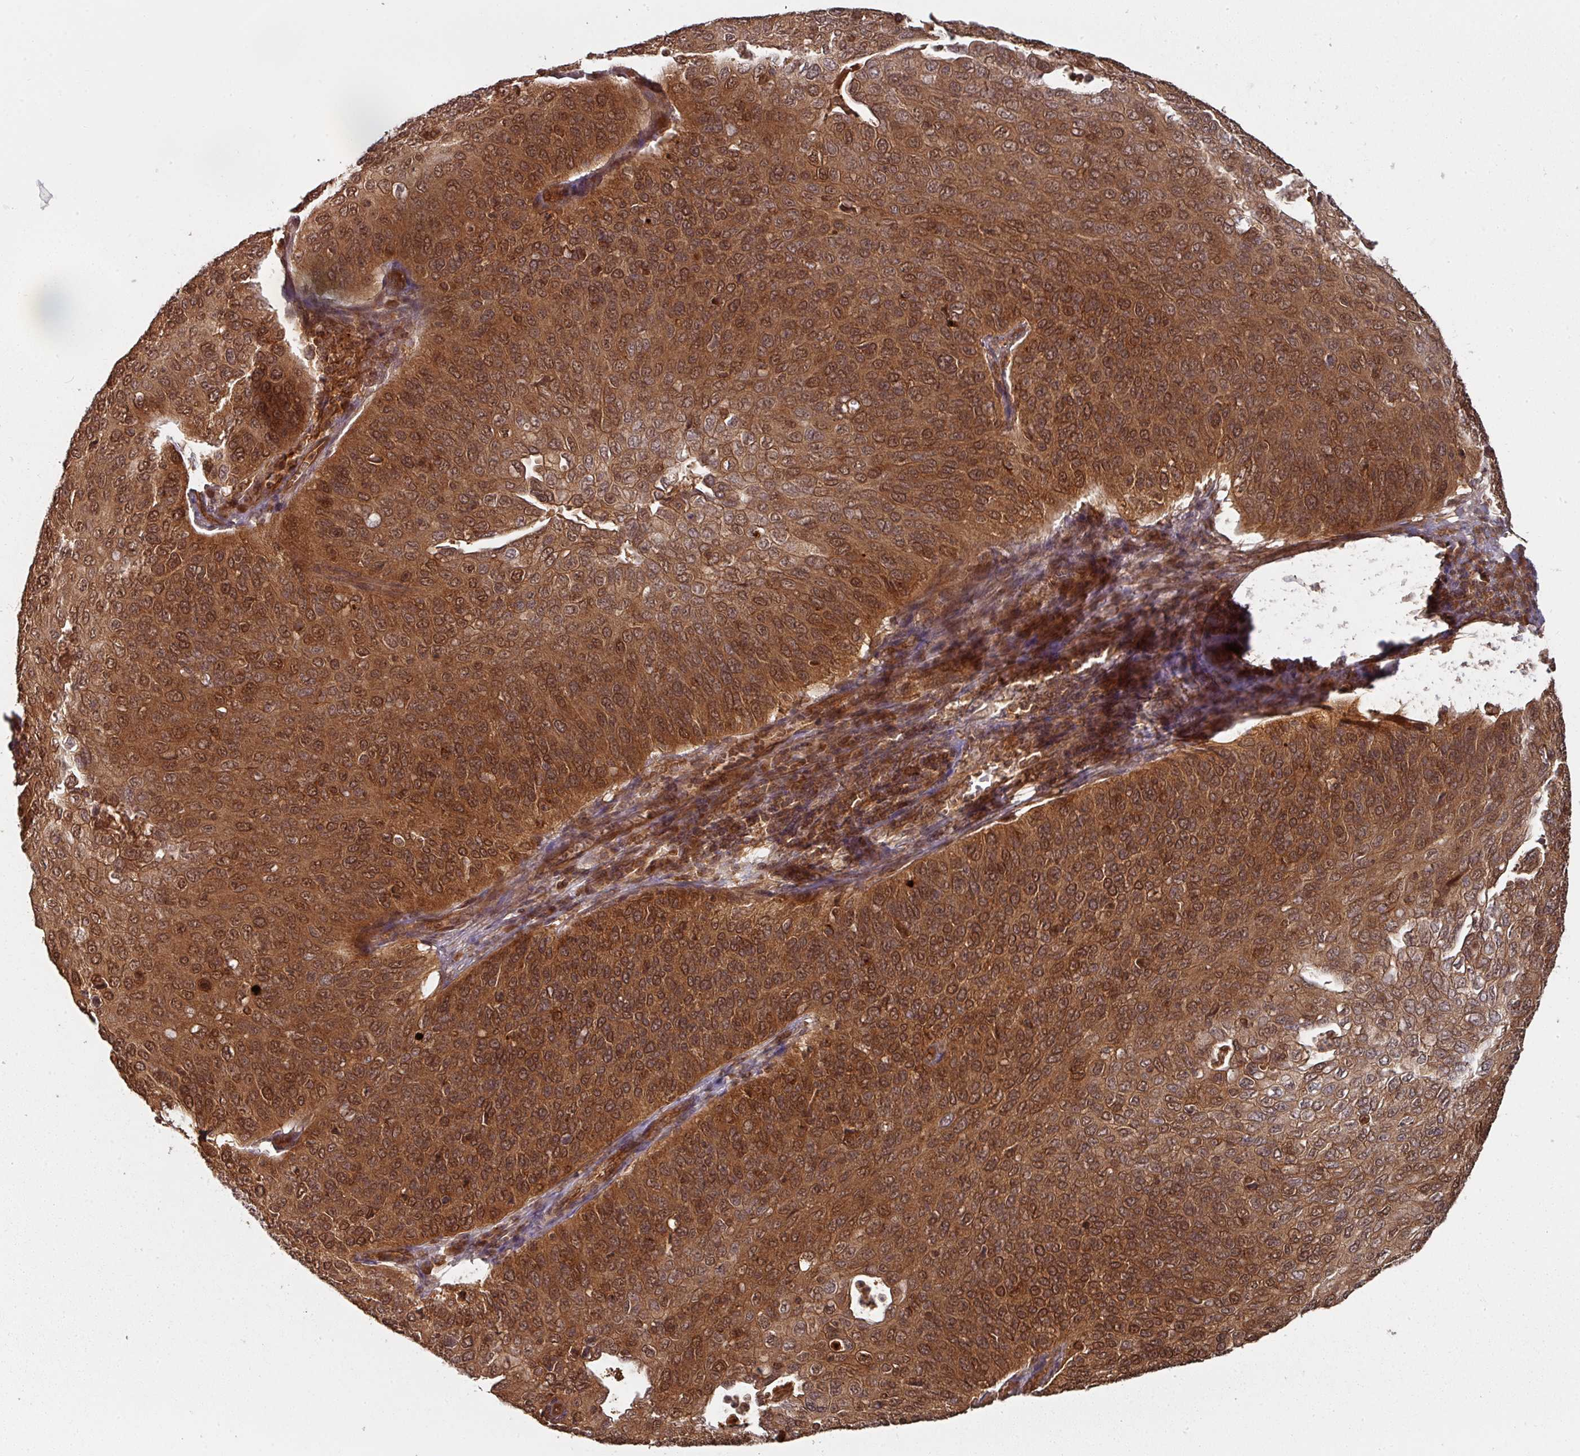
{"staining": {"intensity": "strong", "quantity": ">75%", "location": "cytoplasmic/membranous,nuclear"}, "tissue": "cervical cancer", "cell_type": "Tumor cells", "image_type": "cancer", "snomed": [{"axis": "morphology", "description": "Squamous cell carcinoma, NOS"}, {"axis": "topography", "description": "Cervix"}], "caption": "Human cervical cancer (squamous cell carcinoma) stained with a brown dye demonstrates strong cytoplasmic/membranous and nuclear positive staining in approximately >75% of tumor cells.", "gene": "EIF4EBP2", "patient": {"sex": "female", "age": 36}}